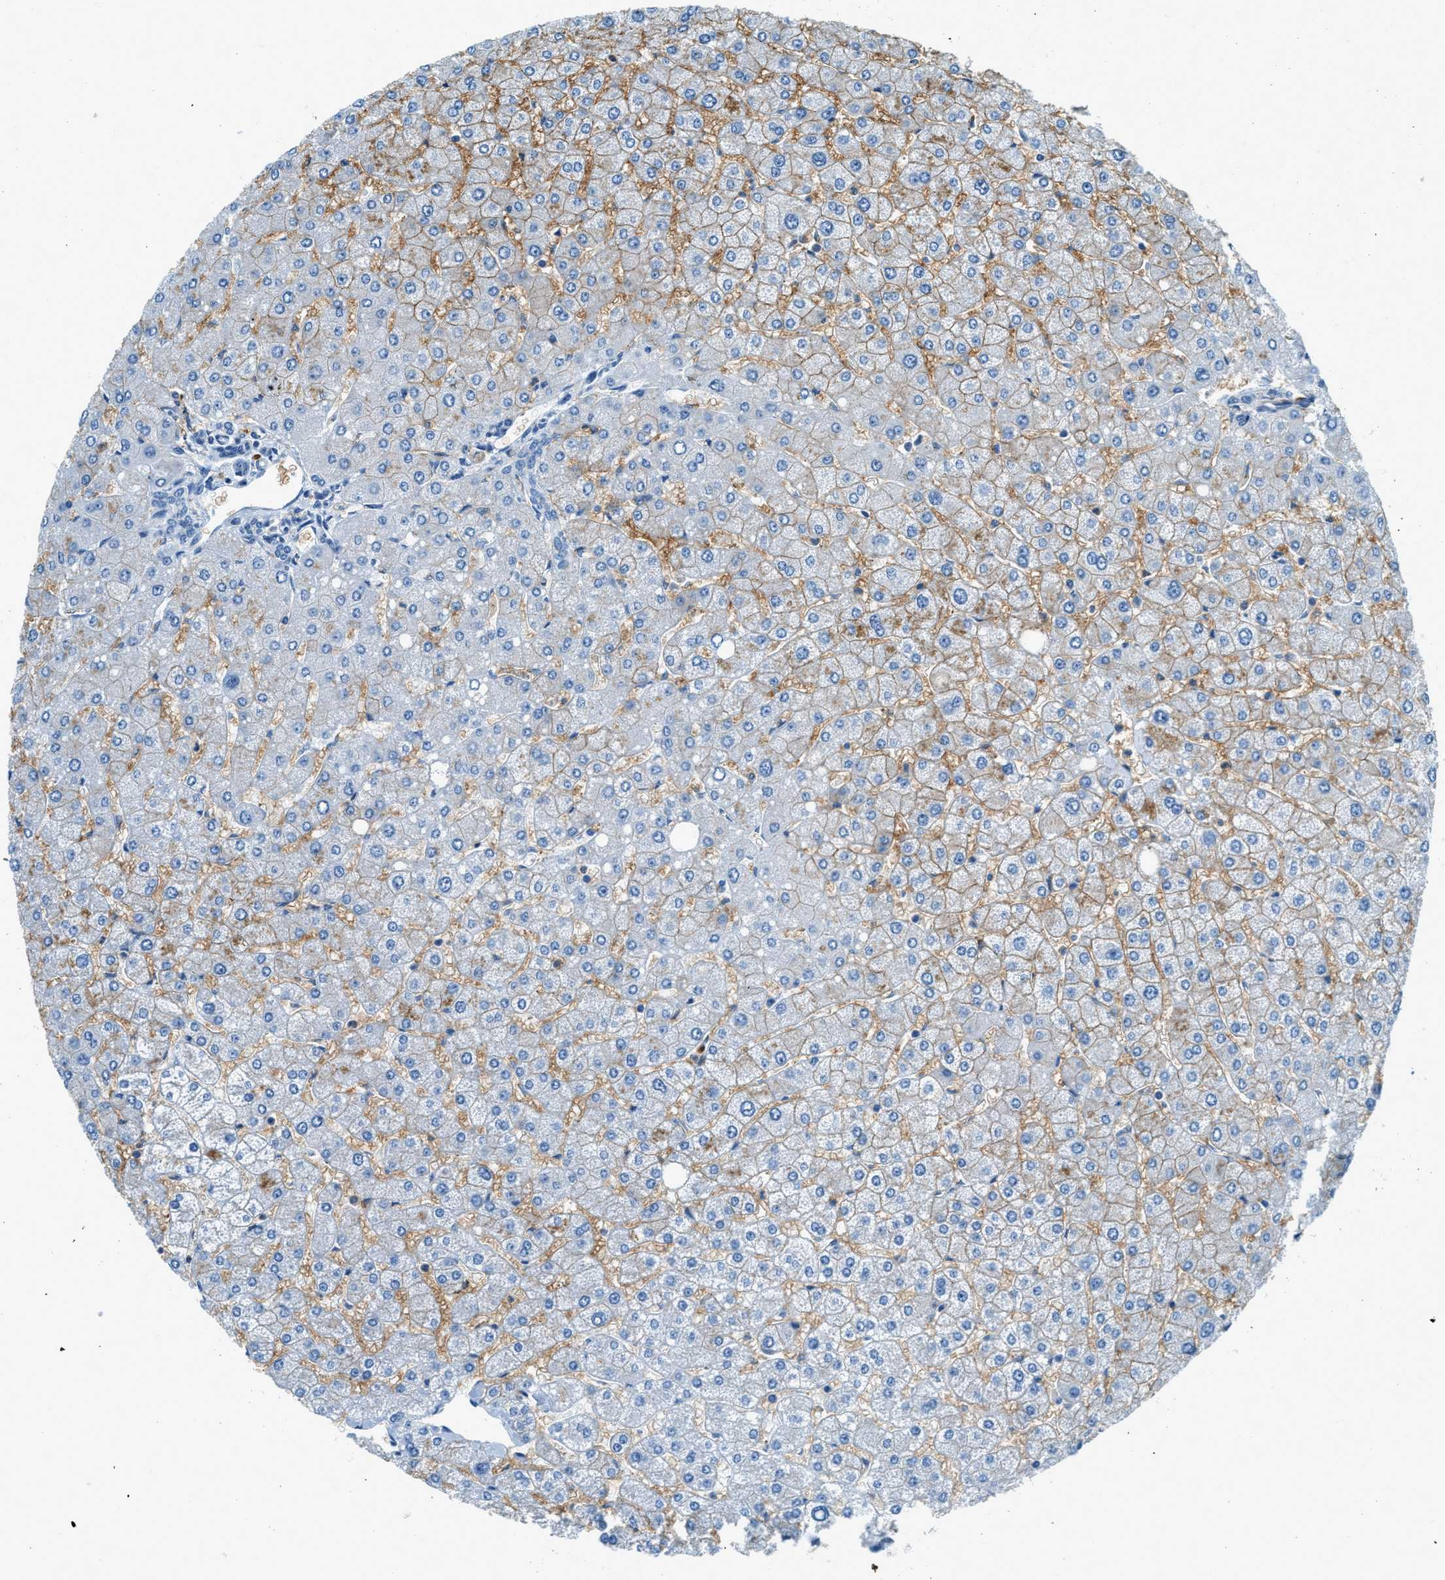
{"staining": {"intensity": "negative", "quantity": "none", "location": "none"}, "tissue": "liver", "cell_type": "Cholangiocytes", "image_type": "normal", "snomed": [{"axis": "morphology", "description": "Normal tissue, NOS"}, {"axis": "topography", "description": "Liver"}], "caption": "Protein analysis of normal liver reveals no significant staining in cholangiocytes.", "gene": "ZNF367", "patient": {"sex": "male", "age": 55}}